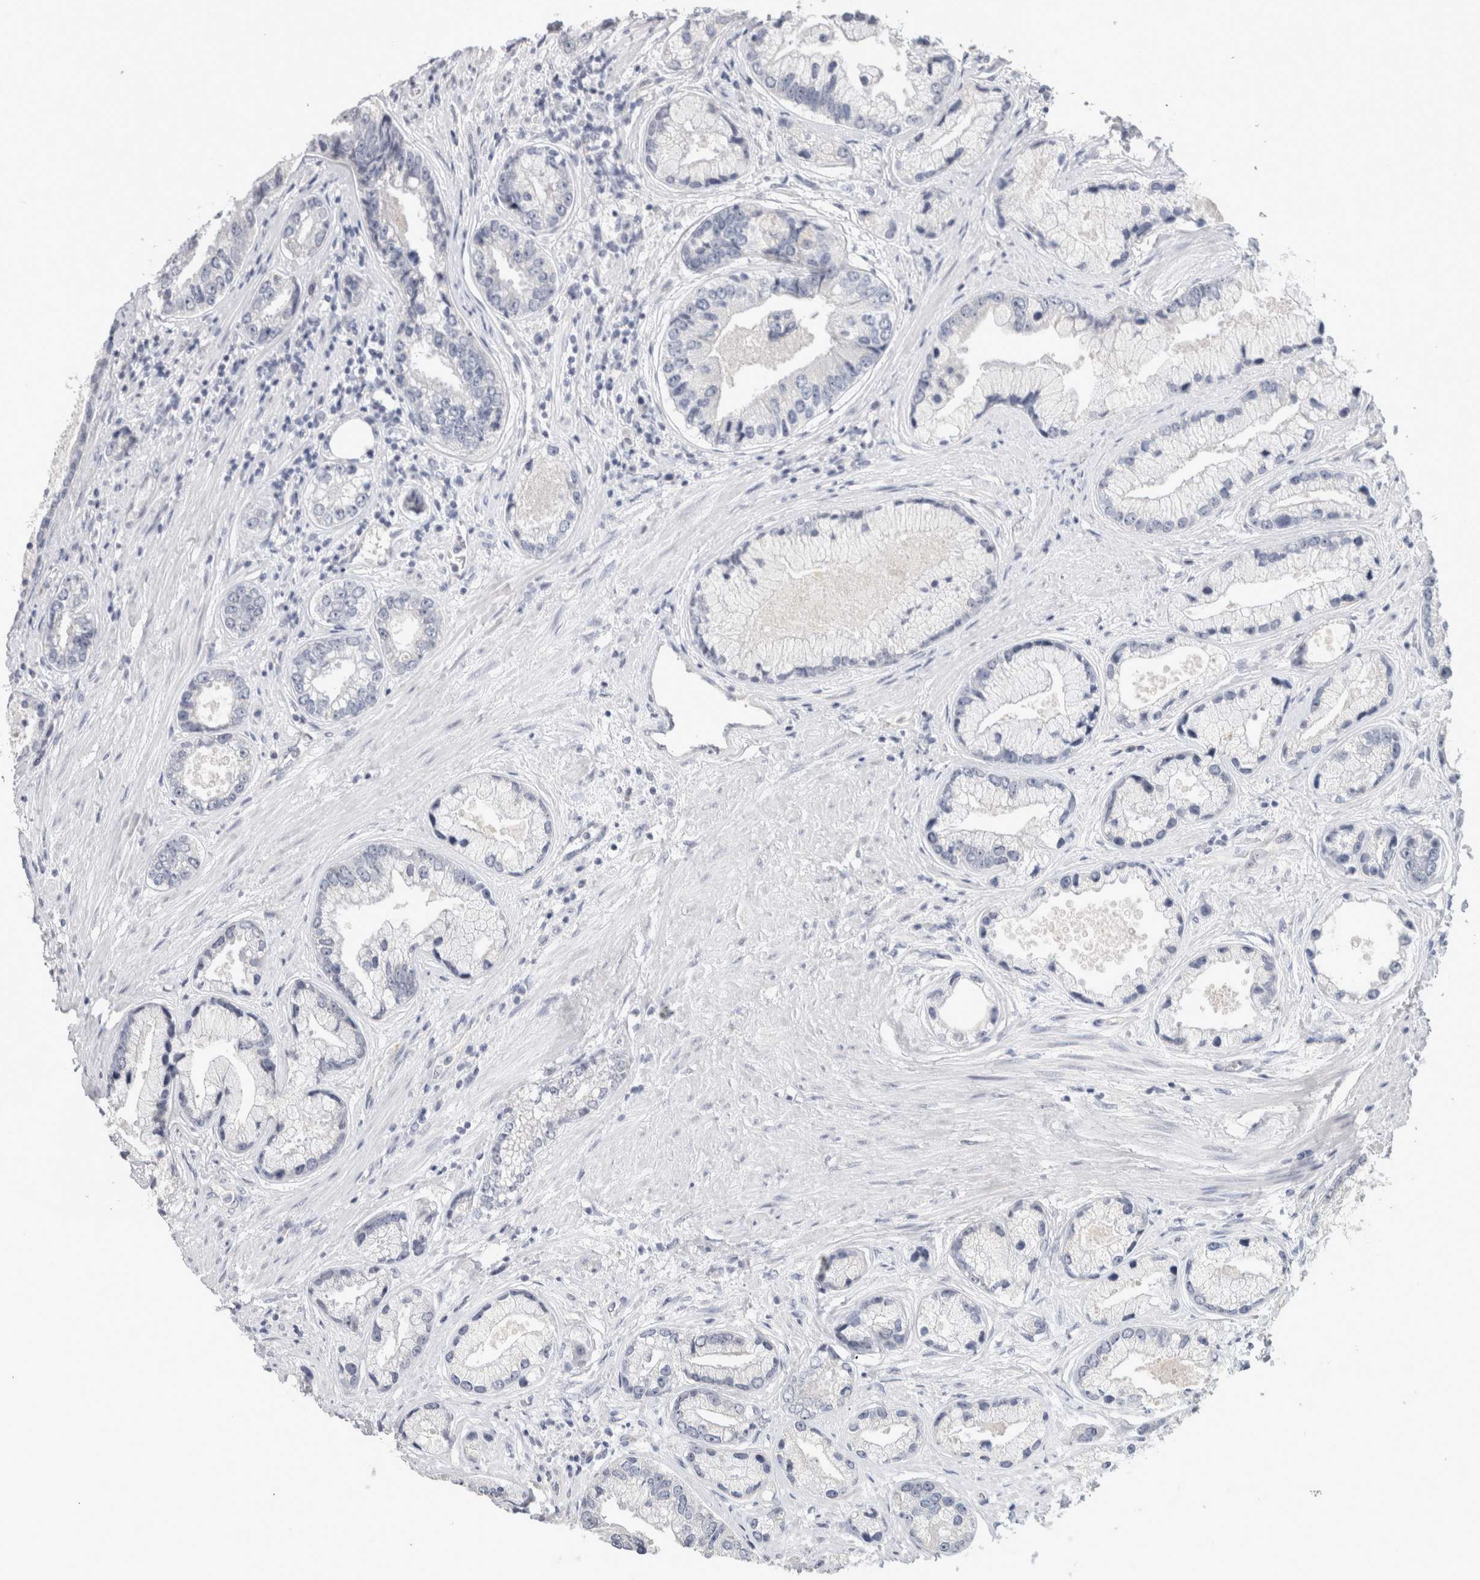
{"staining": {"intensity": "negative", "quantity": "none", "location": "none"}, "tissue": "prostate cancer", "cell_type": "Tumor cells", "image_type": "cancer", "snomed": [{"axis": "morphology", "description": "Adenocarcinoma, High grade"}, {"axis": "topography", "description": "Prostate"}], "caption": "This is an immunohistochemistry micrograph of high-grade adenocarcinoma (prostate). There is no staining in tumor cells.", "gene": "TONSL", "patient": {"sex": "male", "age": 61}}